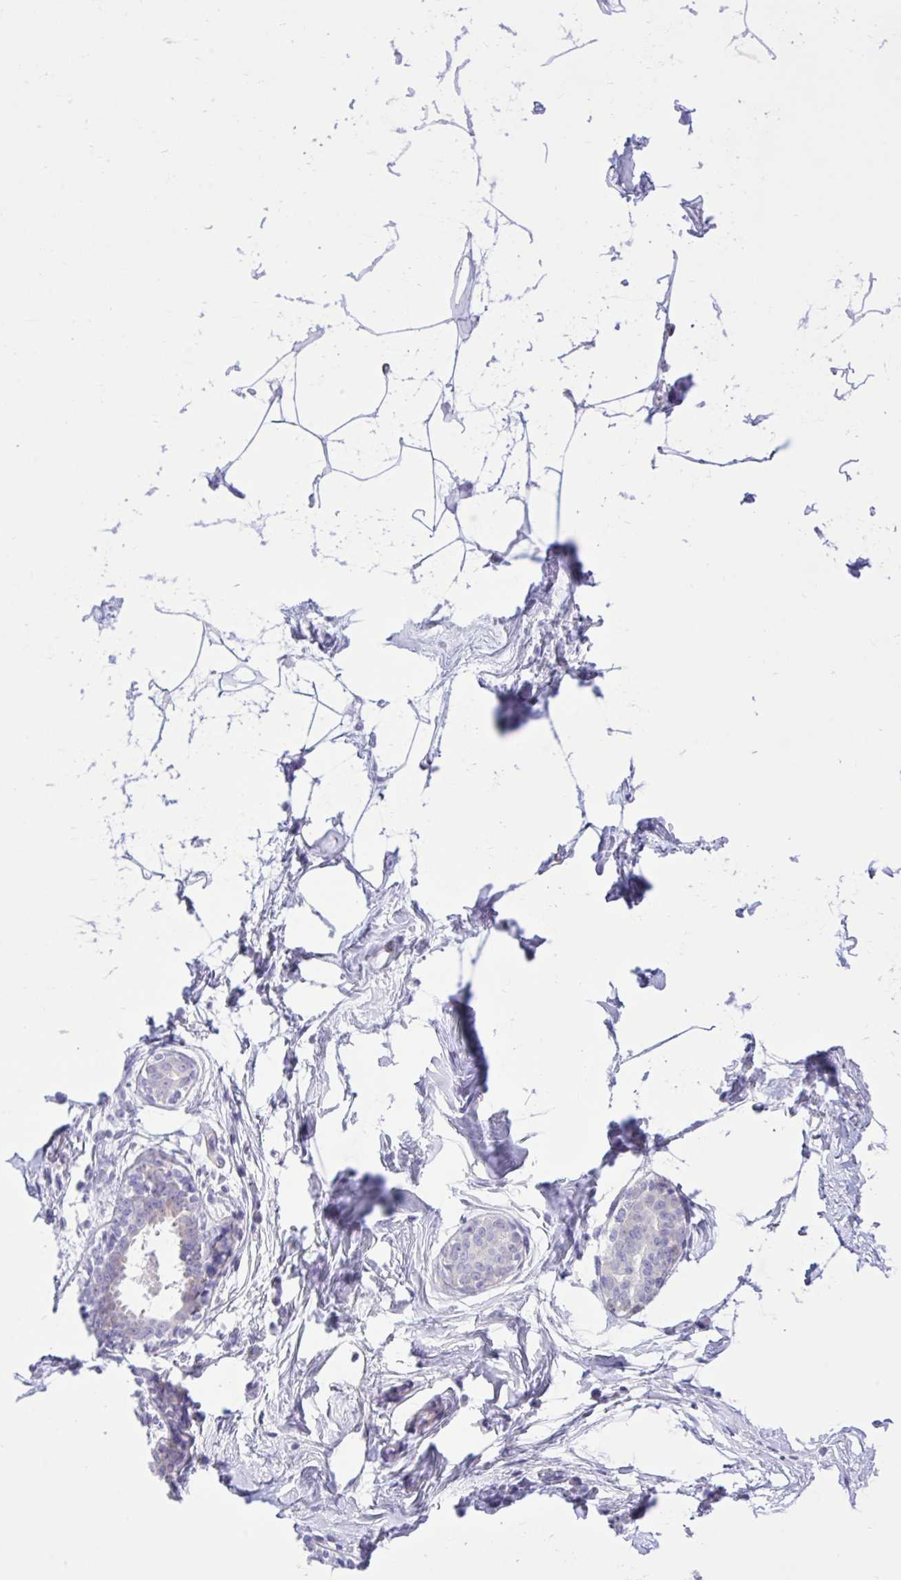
{"staining": {"intensity": "negative", "quantity": "none", "location": "none"}, "tissue": "breast", "cell_type": "Adipocytes", "image_type": "normal", "snomed": [{"axis": "morphology", "description": "Normal tissue, NOS"}, {"axis": "topography", "description": "Breast"}], "caption": "Histopathology image shows no protein staining in adipocytes of normal breast.", "gene": "ZNF101", "patient": {"sex": "female", "age": 45}}